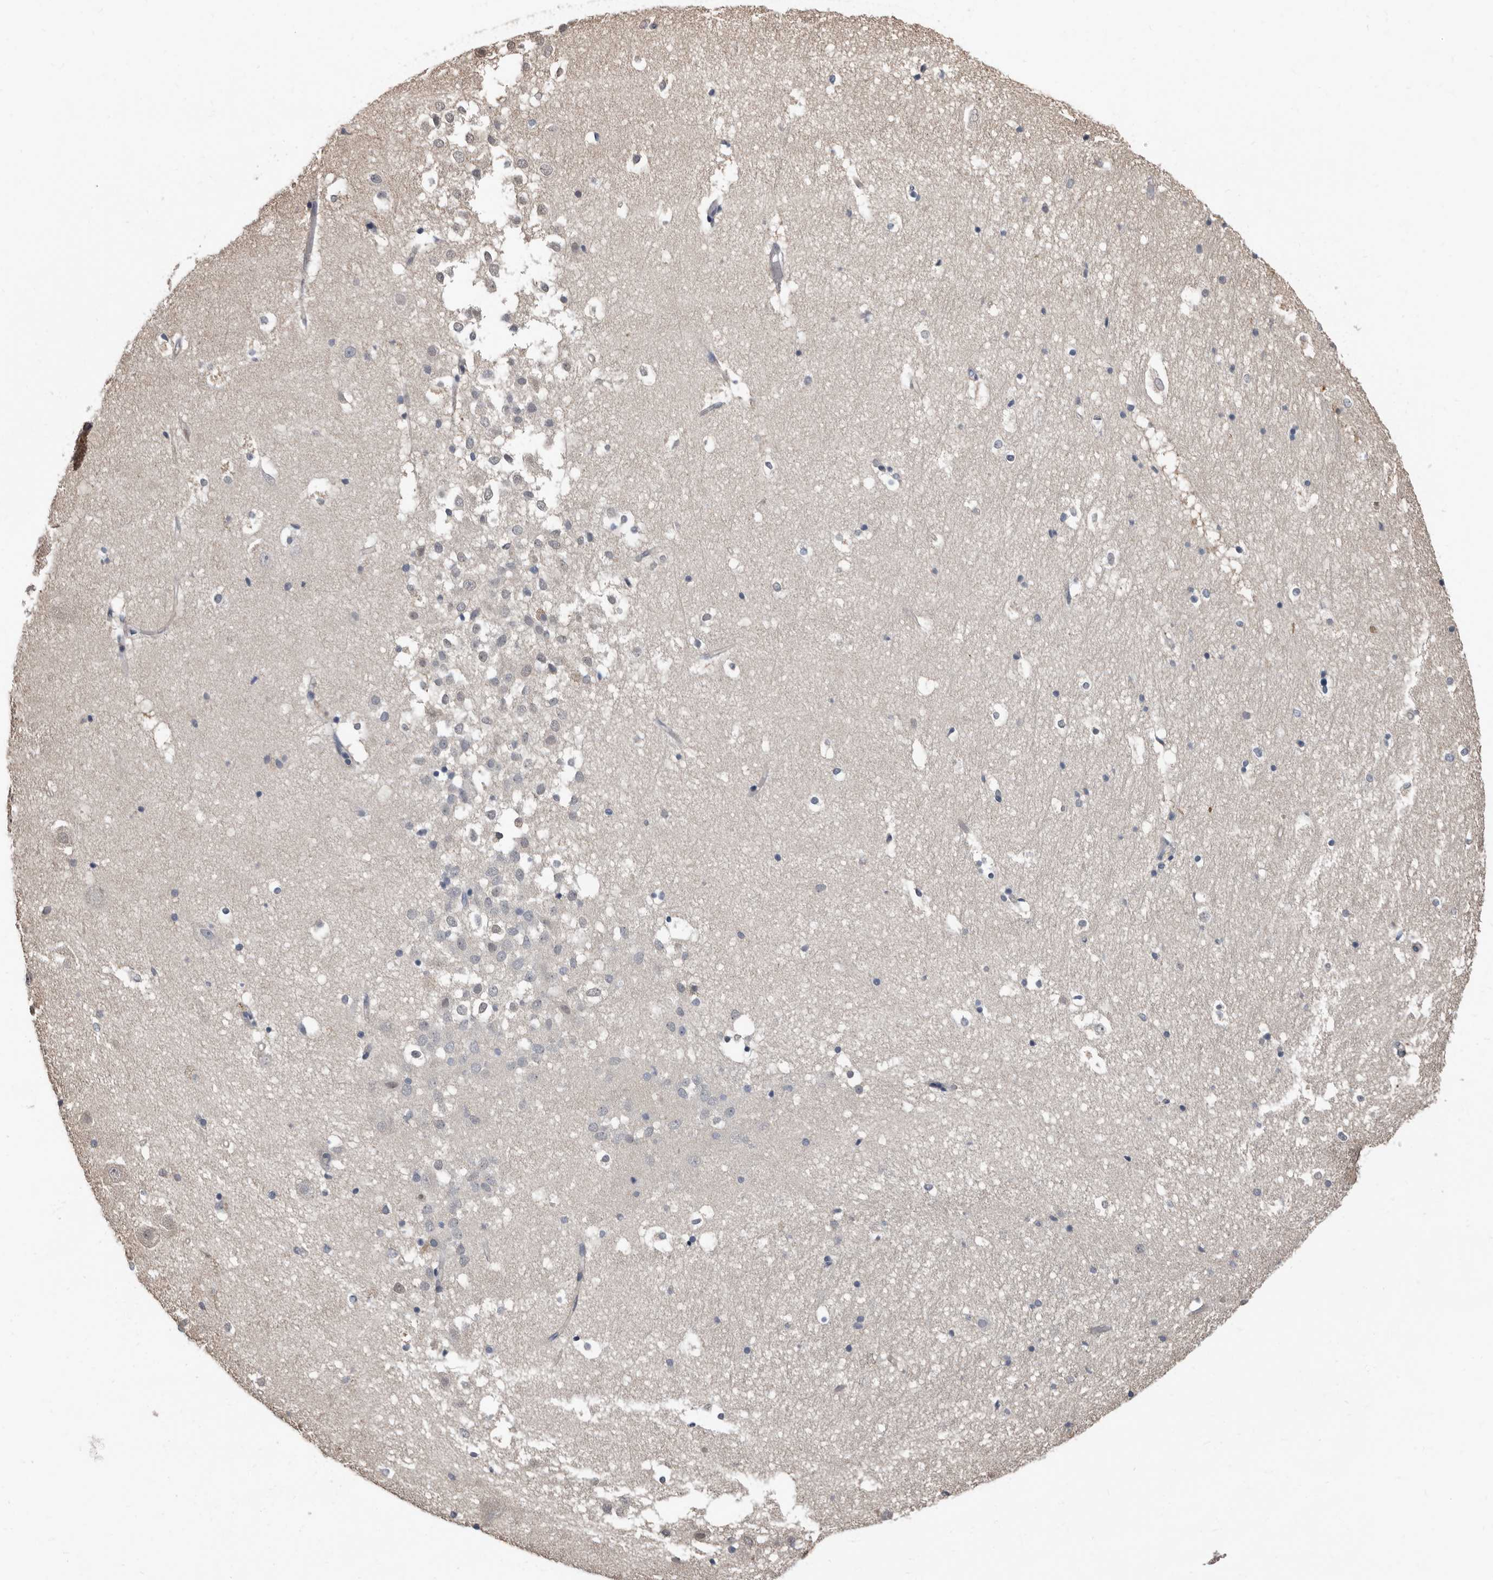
{"staining": {"intensity": "negative", "quantity": "none", "location": "none"}, "tissue": "hippocampus", "cell_type": "Glial cells", "image_type": "normal", "snomed": [{"axis": "morphology", "description": "Normal tissue, NOS"}, {"axis": "topography", "description": "Hippocampus"}], "caption": "A histopathology image of human hippocampus is negative for staining in glial cells. (DAB immunohistochemistry (IHC) with hematoxylin counter stain).", "gene": "MRPL18", "patient": {"sex": "female", "age": 52}}